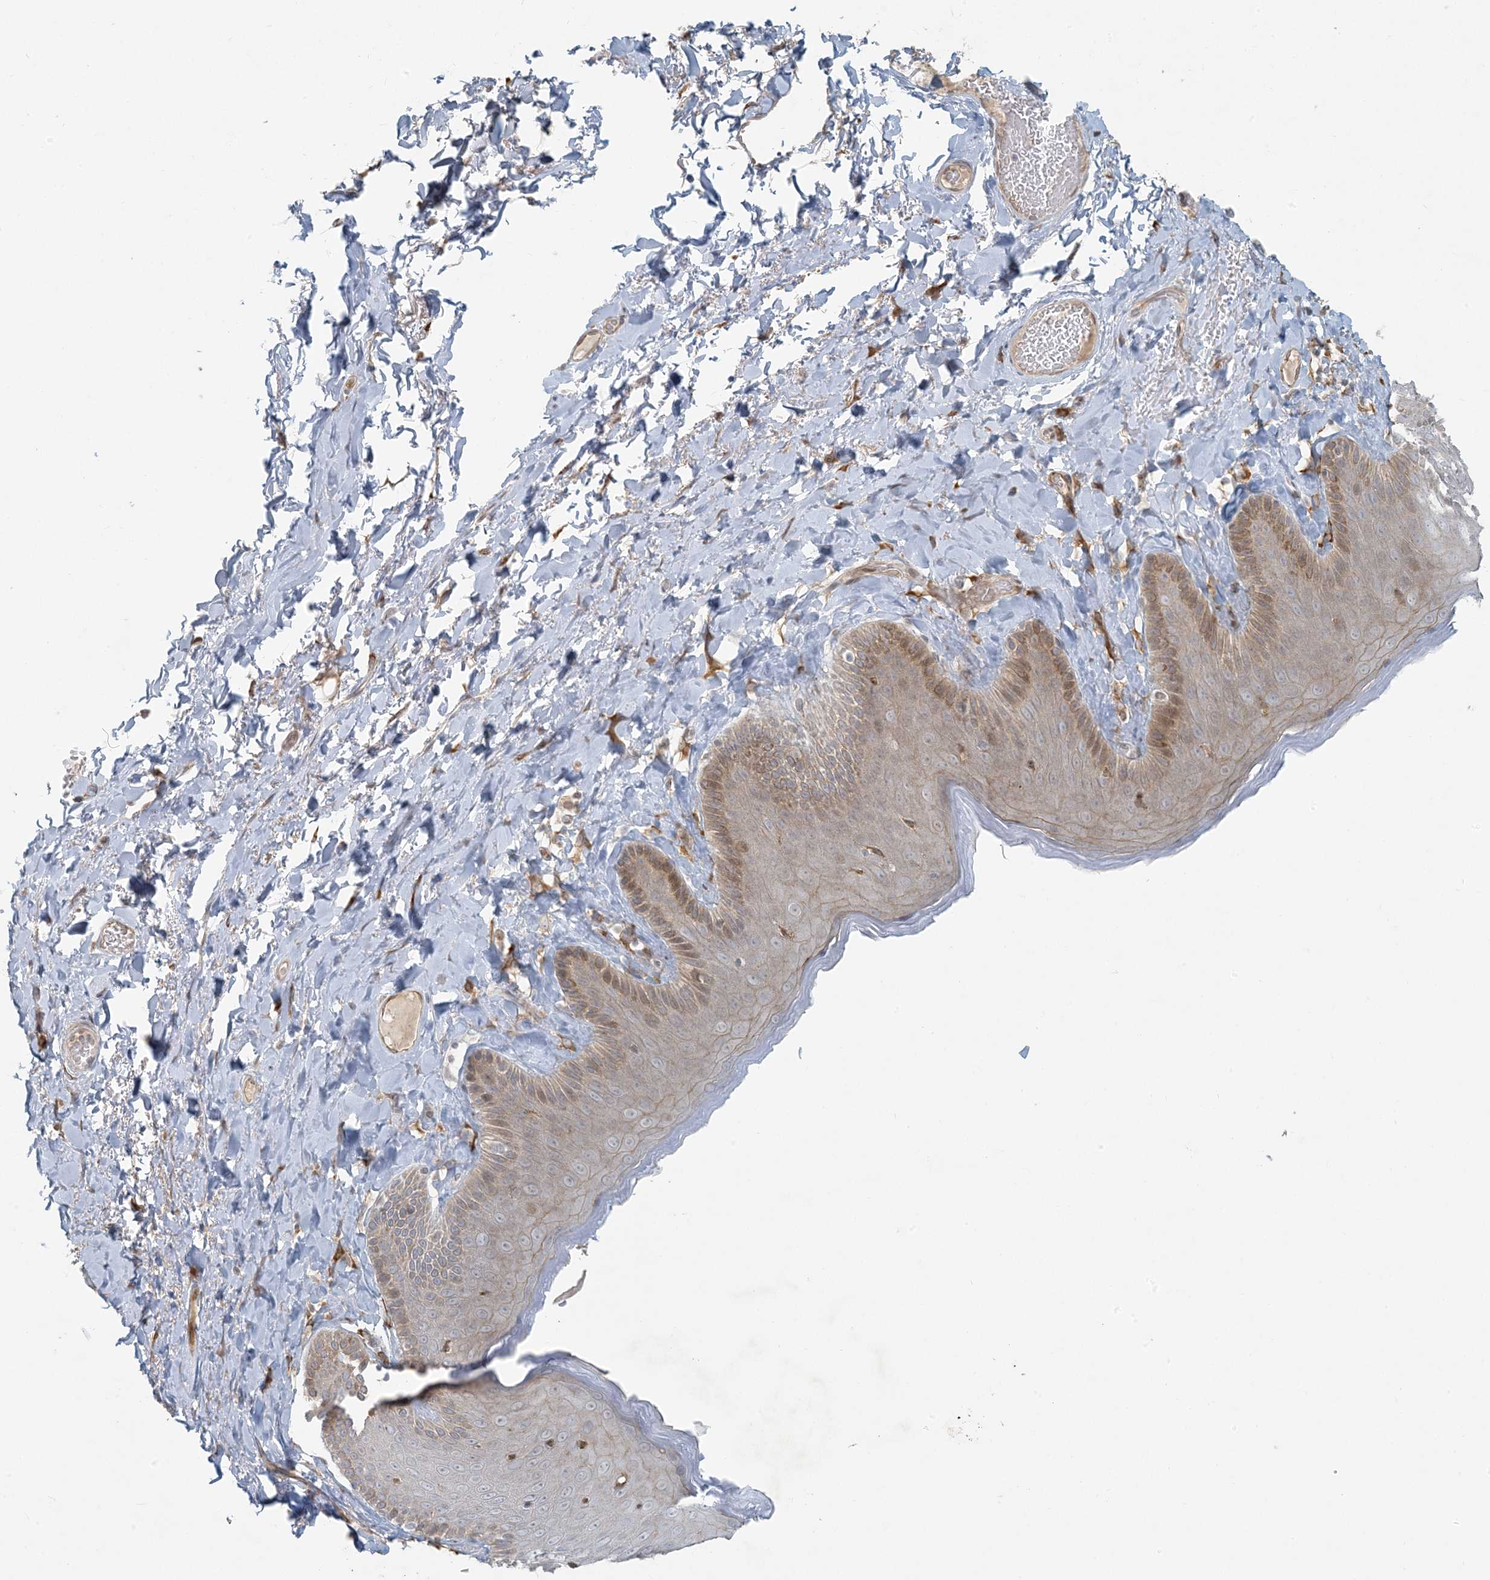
{"staining": {"intensity": "moderate", "quantity": ">75%", "location": "cytoplasmic/membranous"}, "tissue": "skin", "cell_type": "Epidermal cells", "image_type": "normal", "snomed": [{"axis": "morphology", "description": "Normal tissue, NOS"}, {"axis": "topography", "description": "Anal"}], "caption": "Immunohistochemical staining of normal human skin exhibits >75% levels of moderate cytoplasmic/membranous protein positivity in about >75% of epidermal cells.", "gene": "HACL1", "patient": {"sex": "male", "age": 69}}